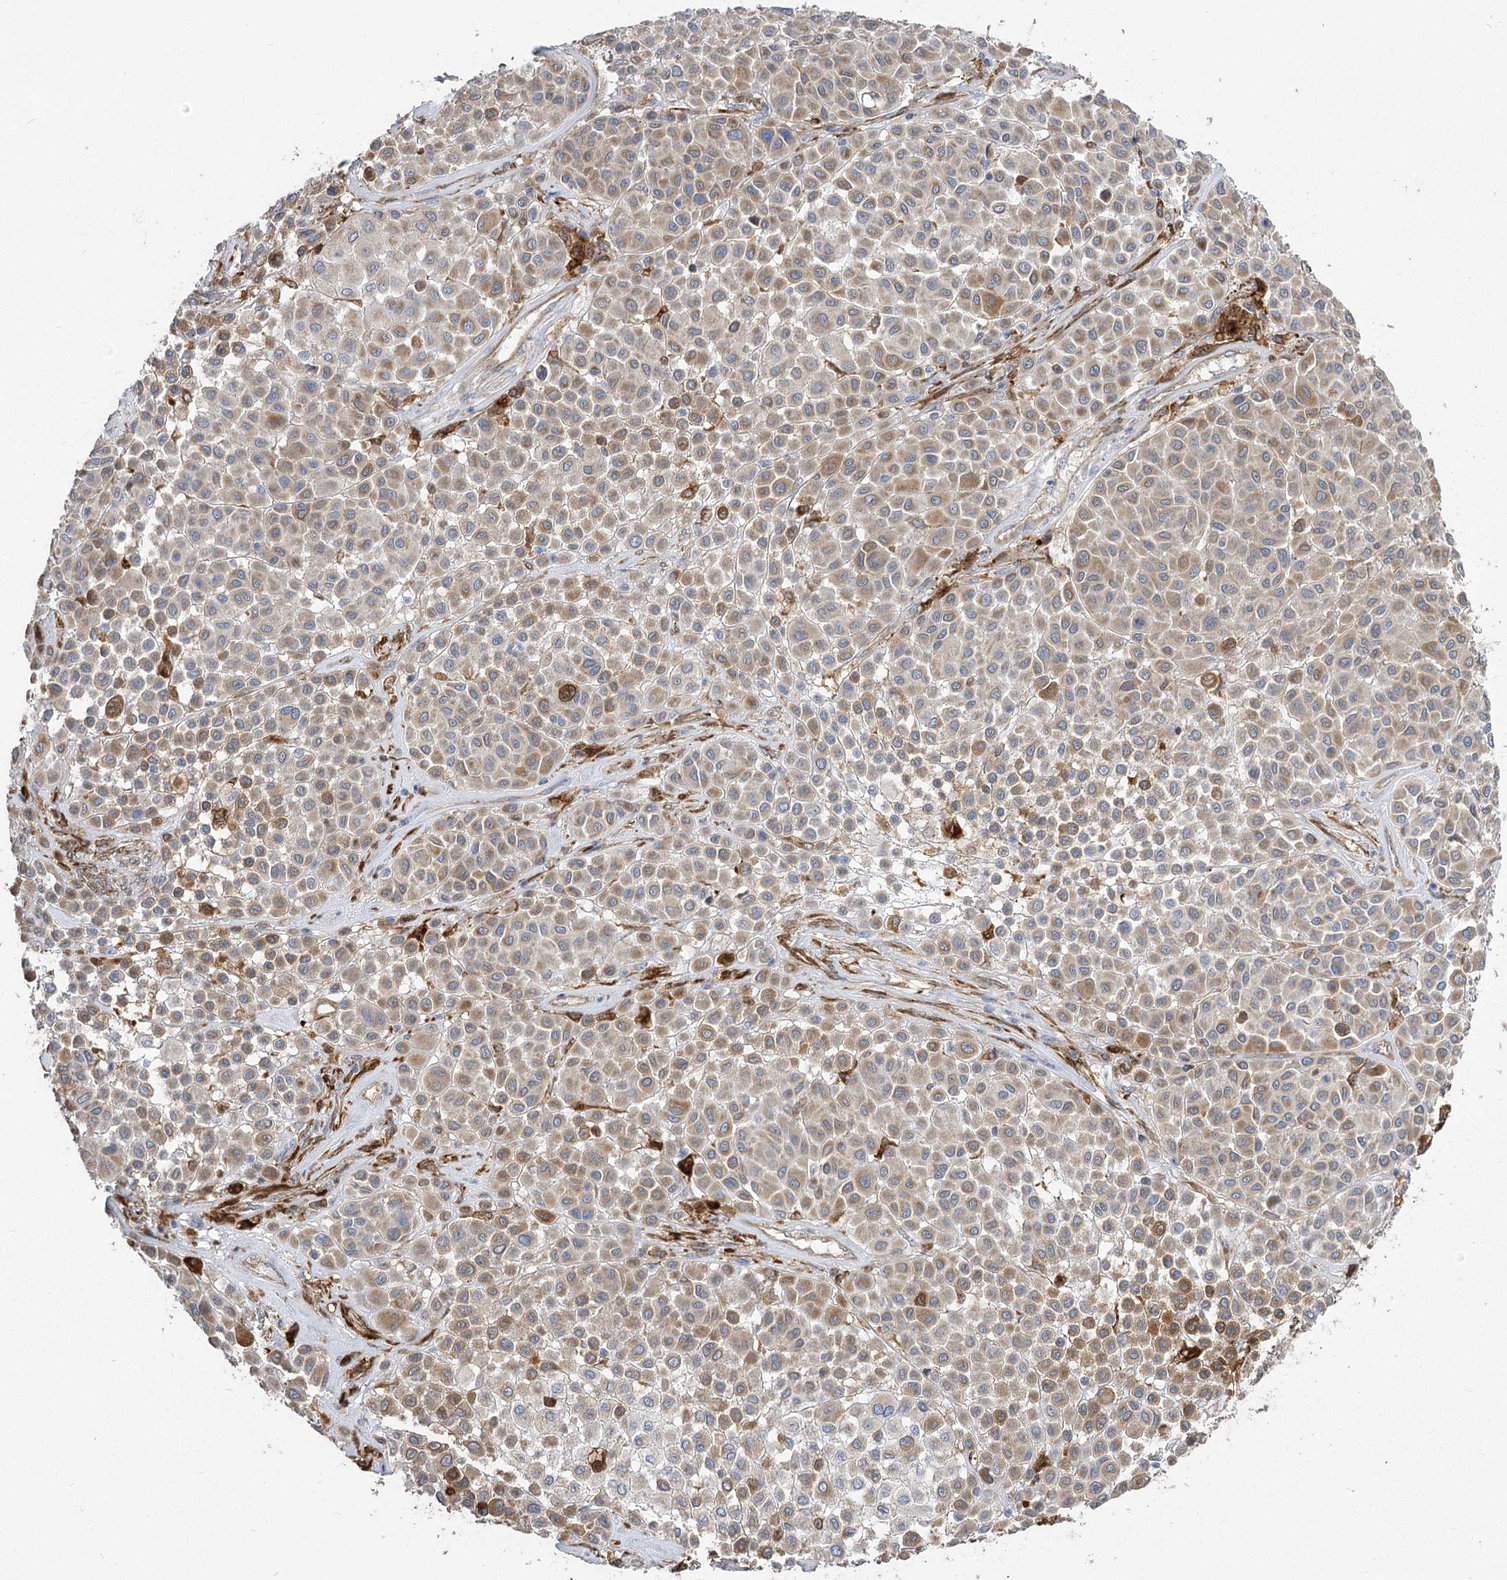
{"staining": {"intensity": "weak", "quantity": "<25%", "location": "cytoplasmic/membranous"}, "tissue": "melanoma", "cell_type": "Tumor cells", "image_type": "cancer", "snomed": [{"axis": "morphology", "description": "Malignant melanoma, Metastatic site"}, {"axis": "topography", "description": "Soft tissue"}], "caption": "The micrograph reveals no staining of tumor cells in melanoma.", "gene": "RMDN2", "patient": {"sex": "male", "age": 41}}